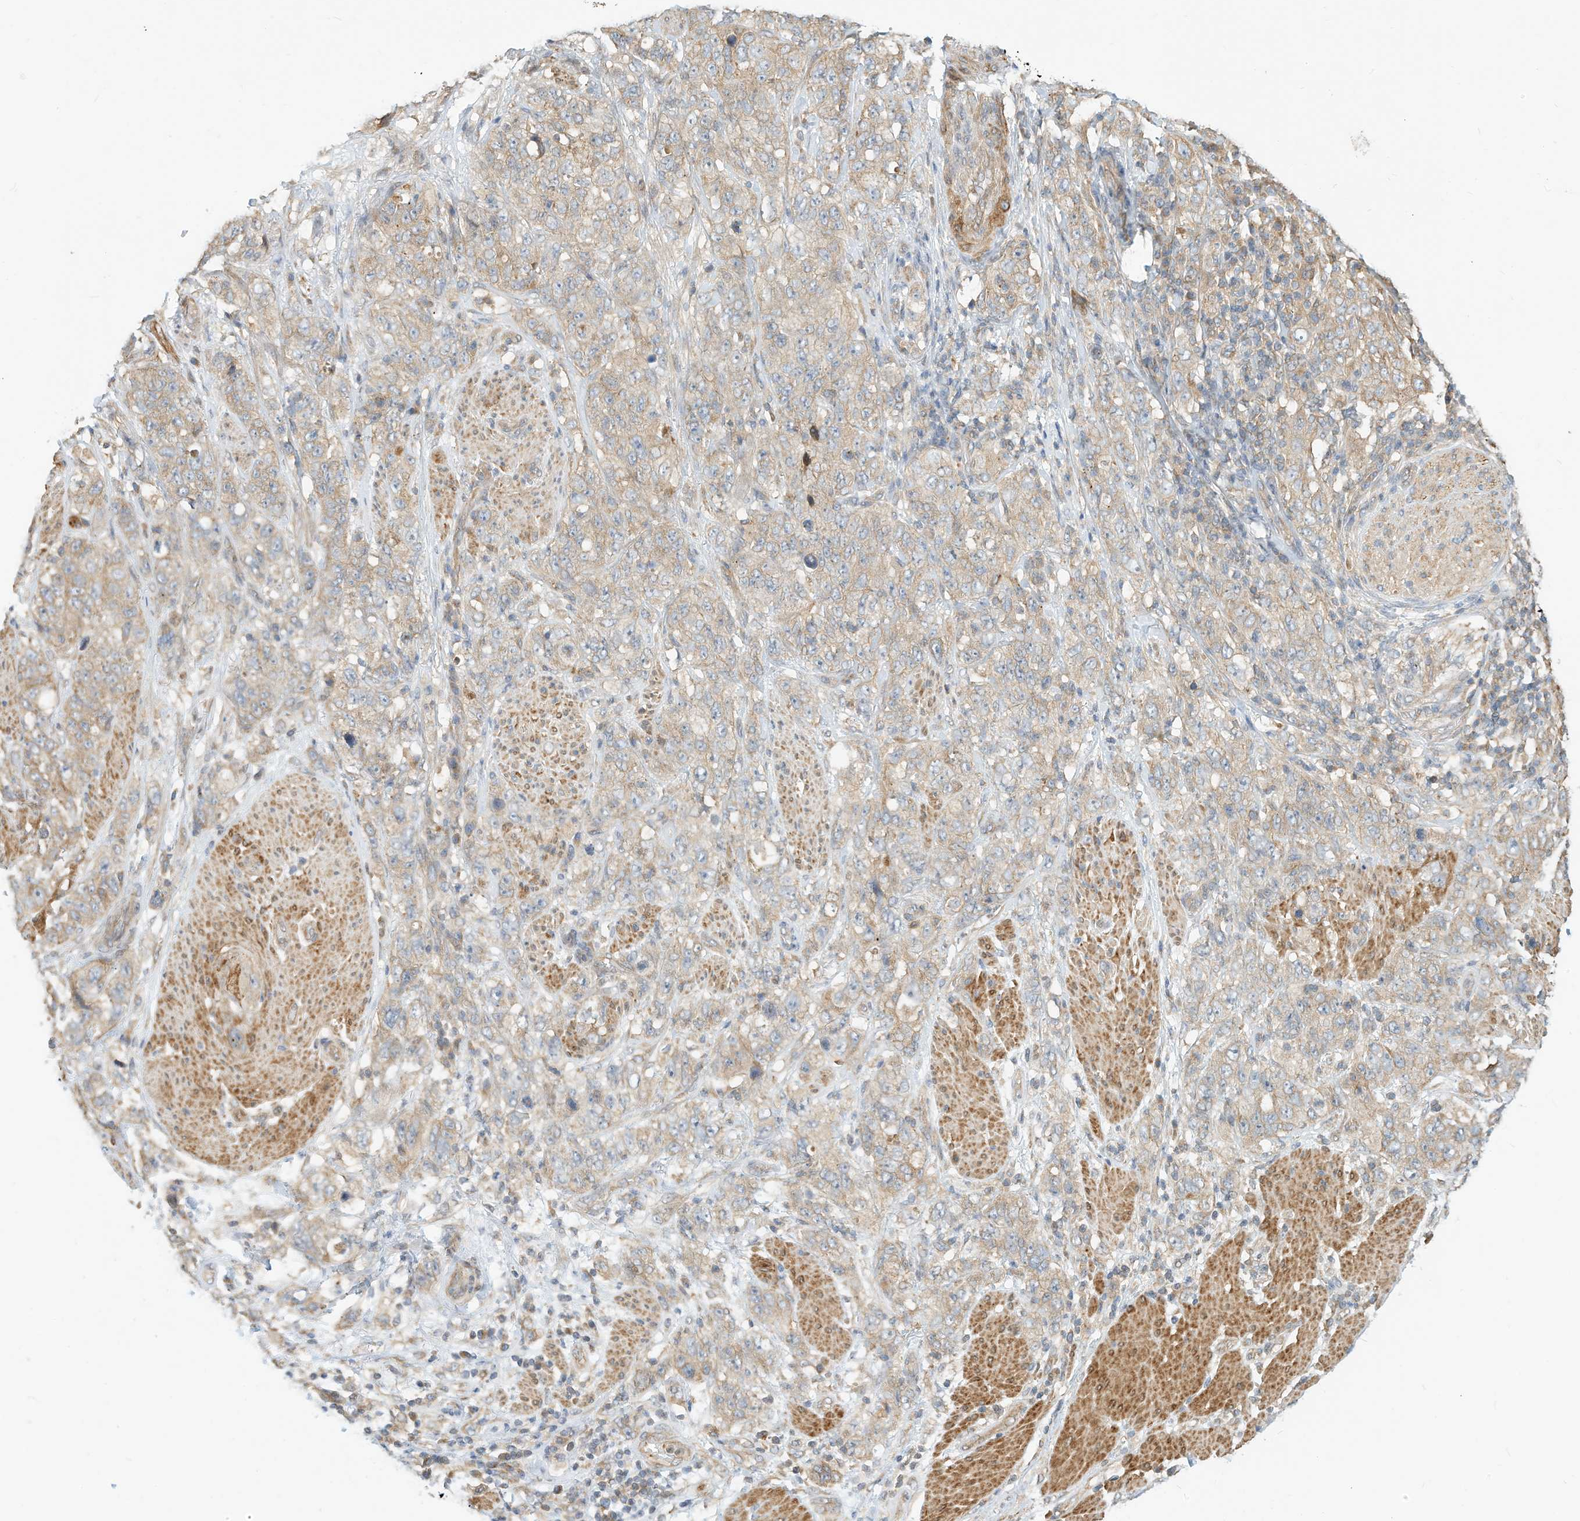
{"staining": {"intensity": "weak", "quantity": "25%-75%", "location": "cytoplasmic/membranous"}, "tissue": "stomach cancer", "cell_type": "Tumor cells", "image_type": "cancer", "snomed": [{"axis": "morphology", "description": "Adenocarcinoma, NOS"}, {"axis": "topography", "description": "Stomach"}], "caption": "Adenocarcinoma (stomach) tissue reveals weak cytoplasmic/membranous positivity in about 25%-75% of tumor cells (brown staining indicates protein expression, while blue staining denotes nuclei).", "gene": "OFD1", "patient": {"sex": "male", "age": 48}}